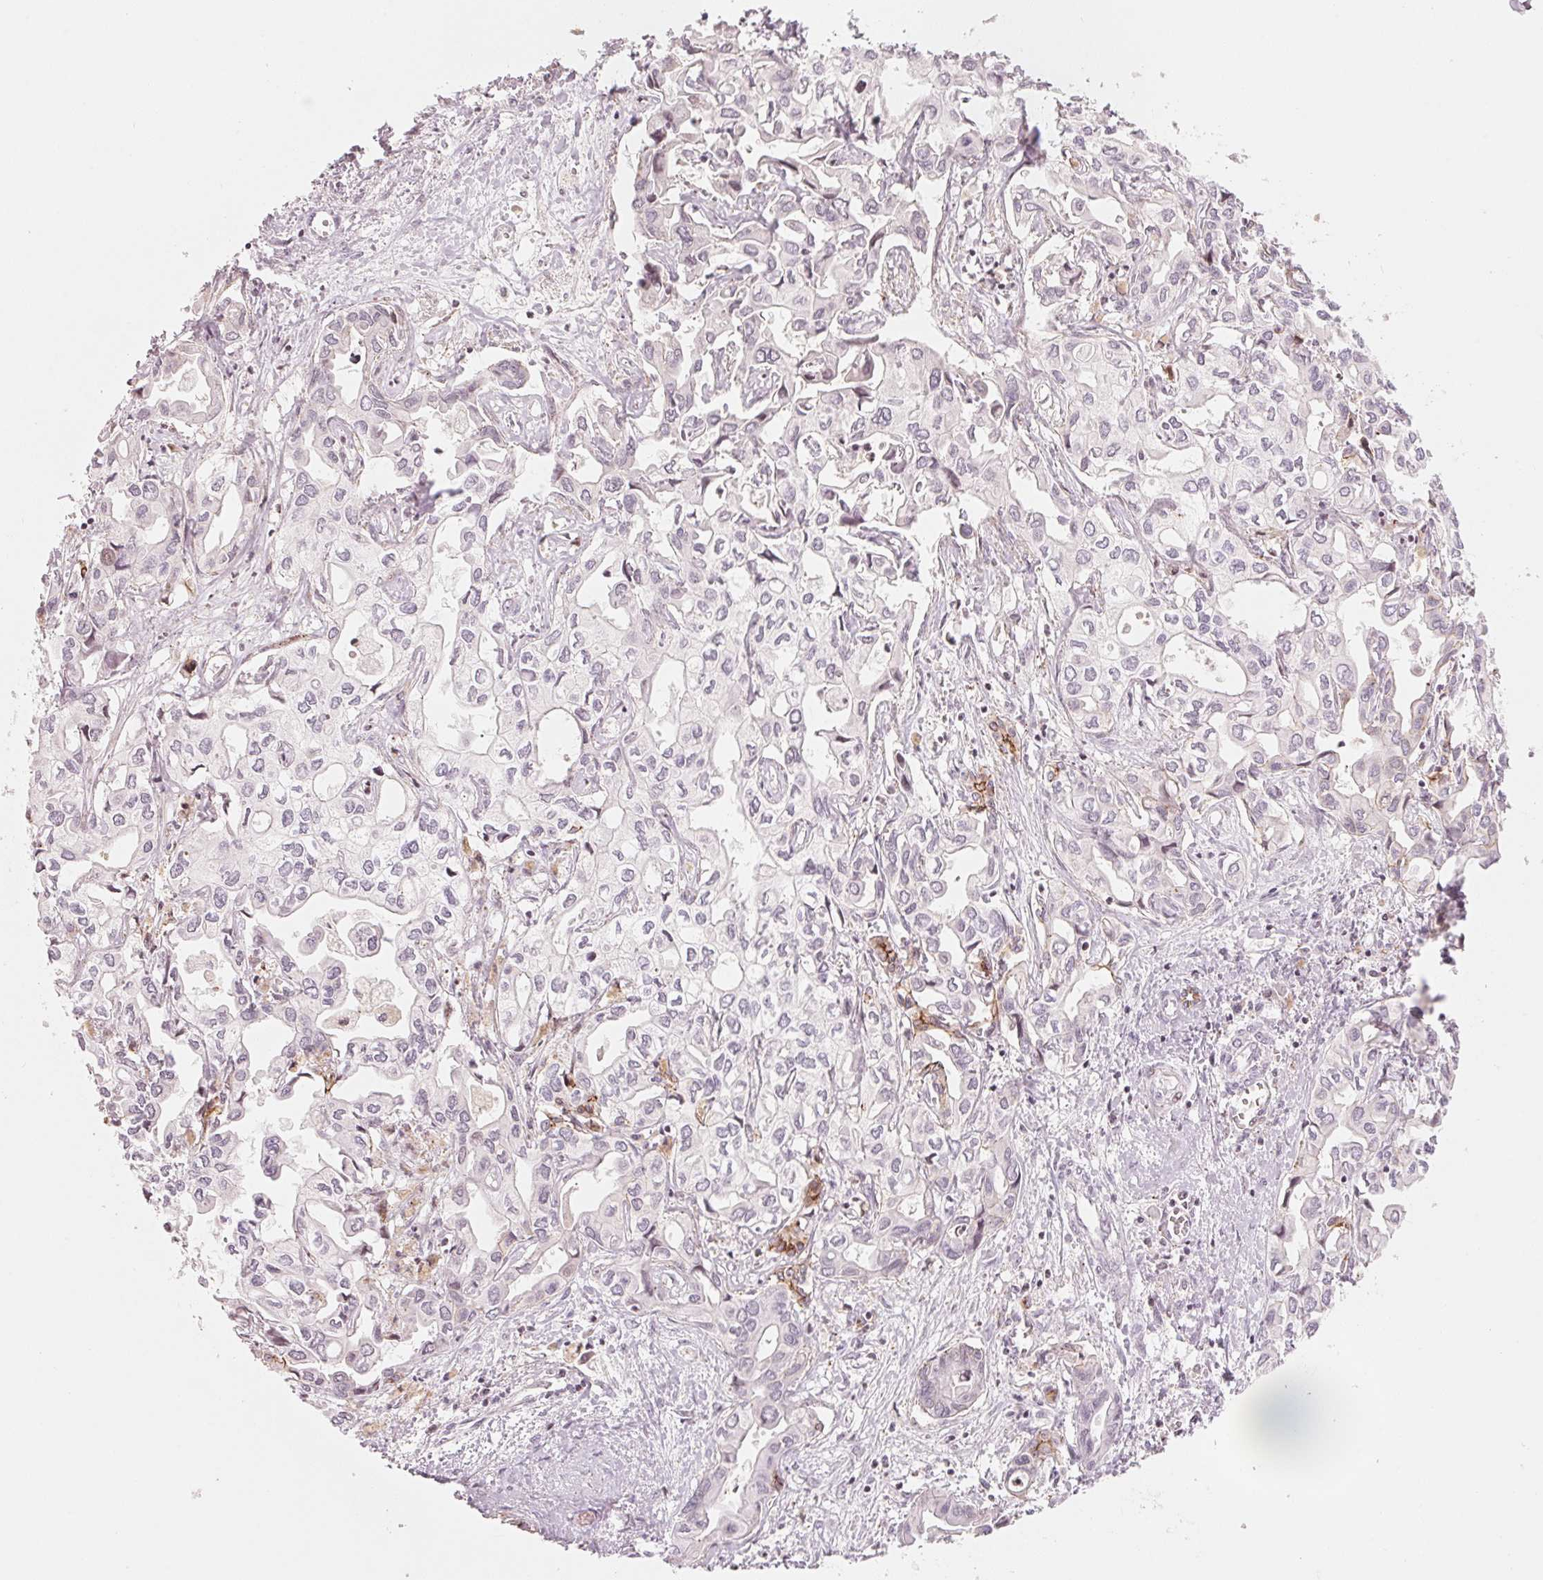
{"staining": {"intensity": "negative", "quantity": "none", "location": "none"}, "tissue": "liver cancer", "cell_type": "Tumor cells", "image_type": "cancer", "snomed": [{"axis": "morphology", "description": "Cholangiocarcinoma"}, {"axis": "topography", "description": "Liver"}], "caption": "IHC photomicrograph of neoplastic tissue: cholangiocarcinoma (liver) stained with DAB (3,3'-diaminobenzidine) demonstrates no significant protein expression in tumor cells.", "gene": "SLC17A4", "patient": {"sex": "female", "age": 64}}